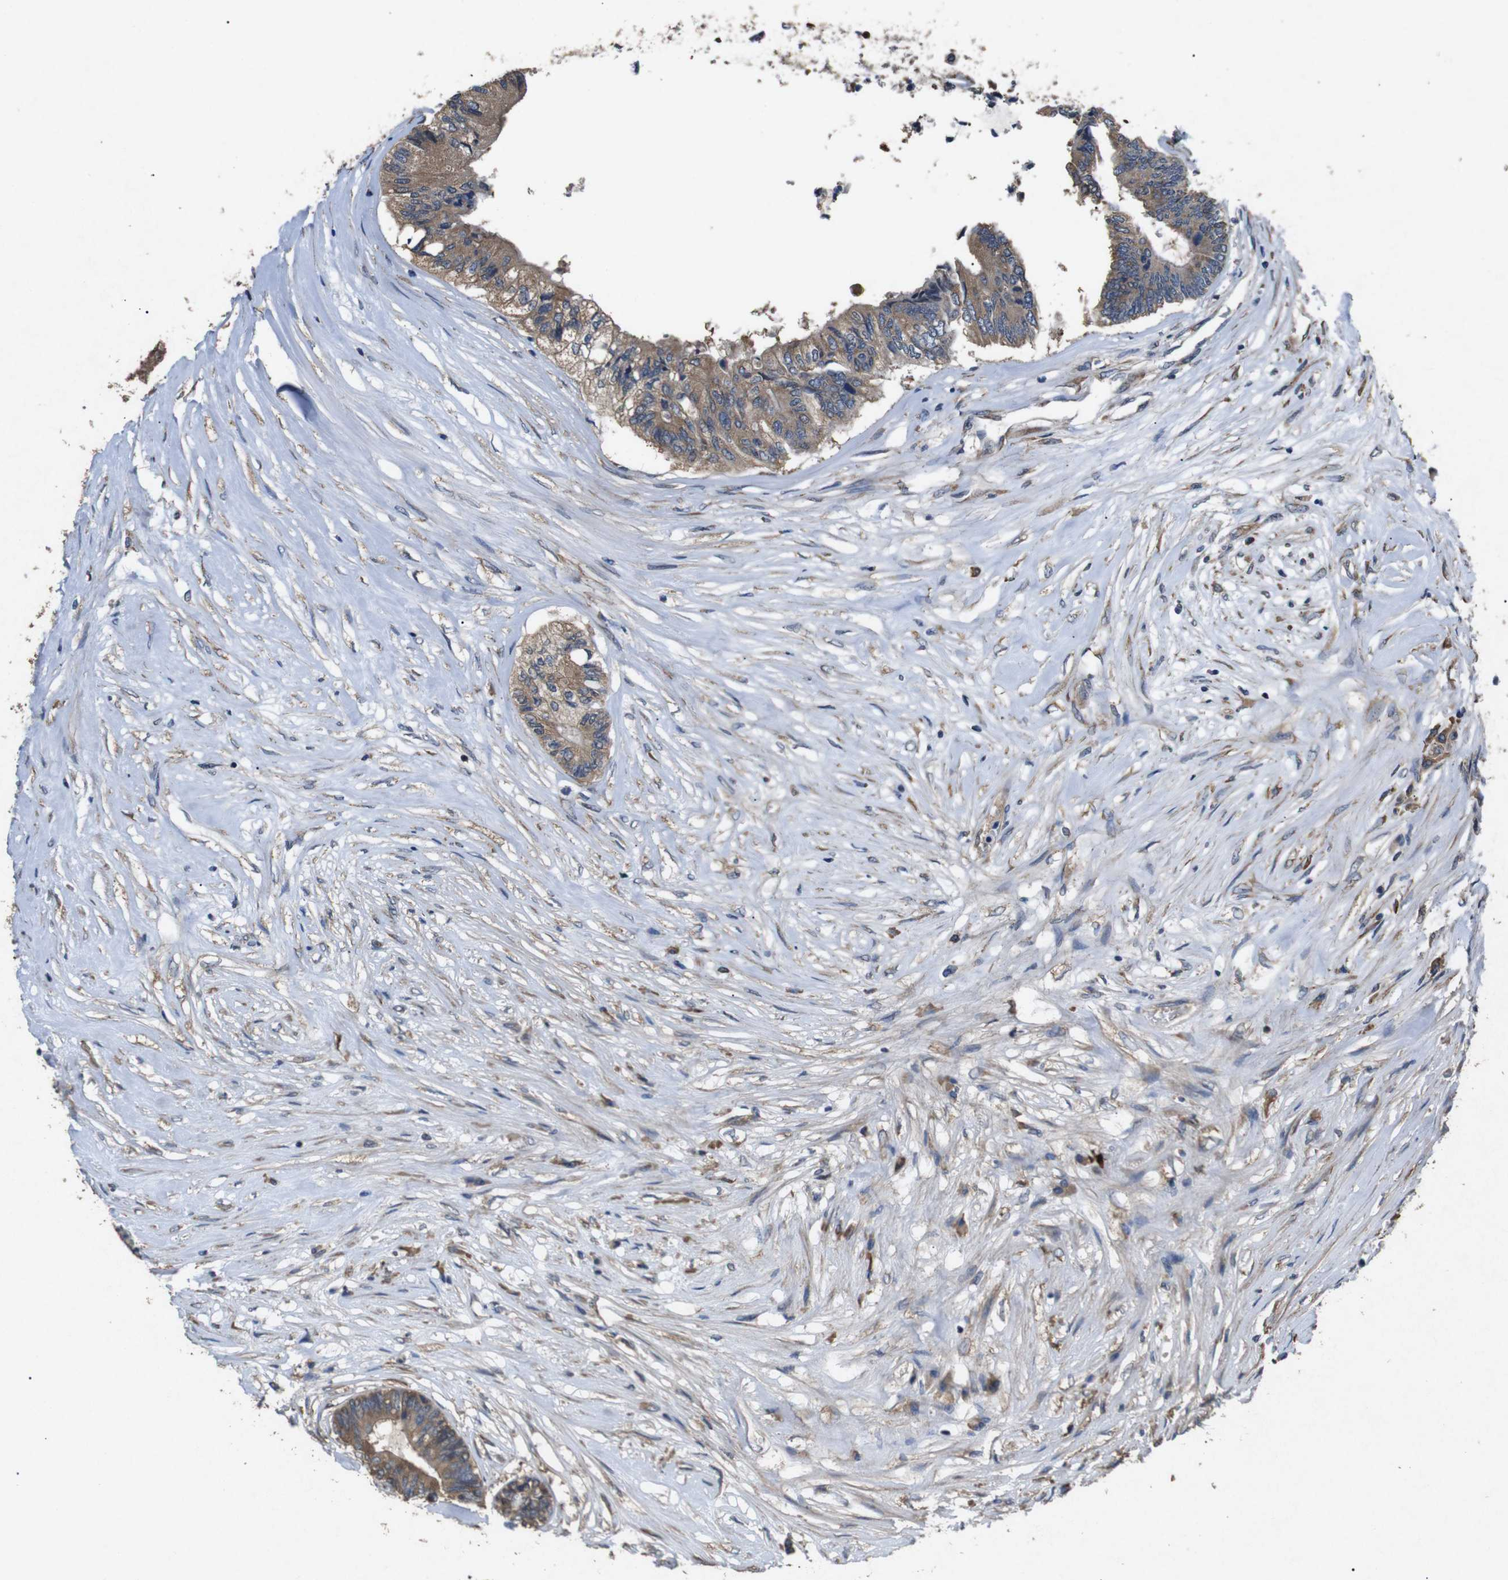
{"staining": {"intensity": "moderate", "quantity": ">75%", "location": "cytoplasmic/membranous"}, "tissue": "colorectal cancer", "cell_type": "Tumor cells", "image_type": "cancer", "snomed": [{"axis": "morphology", "description": "Adenocarcinoma, NOS"}, {"axis": "topography", "description": "Rectum"}], "caption": "A histopathology image of colorectal adenocarcinoma stained for a protein shows moderate cytoplasmic/membranous brown staining in tumor cells.", "gene": "BNIP3", "patient": {"sex": "male", "age": 63}}